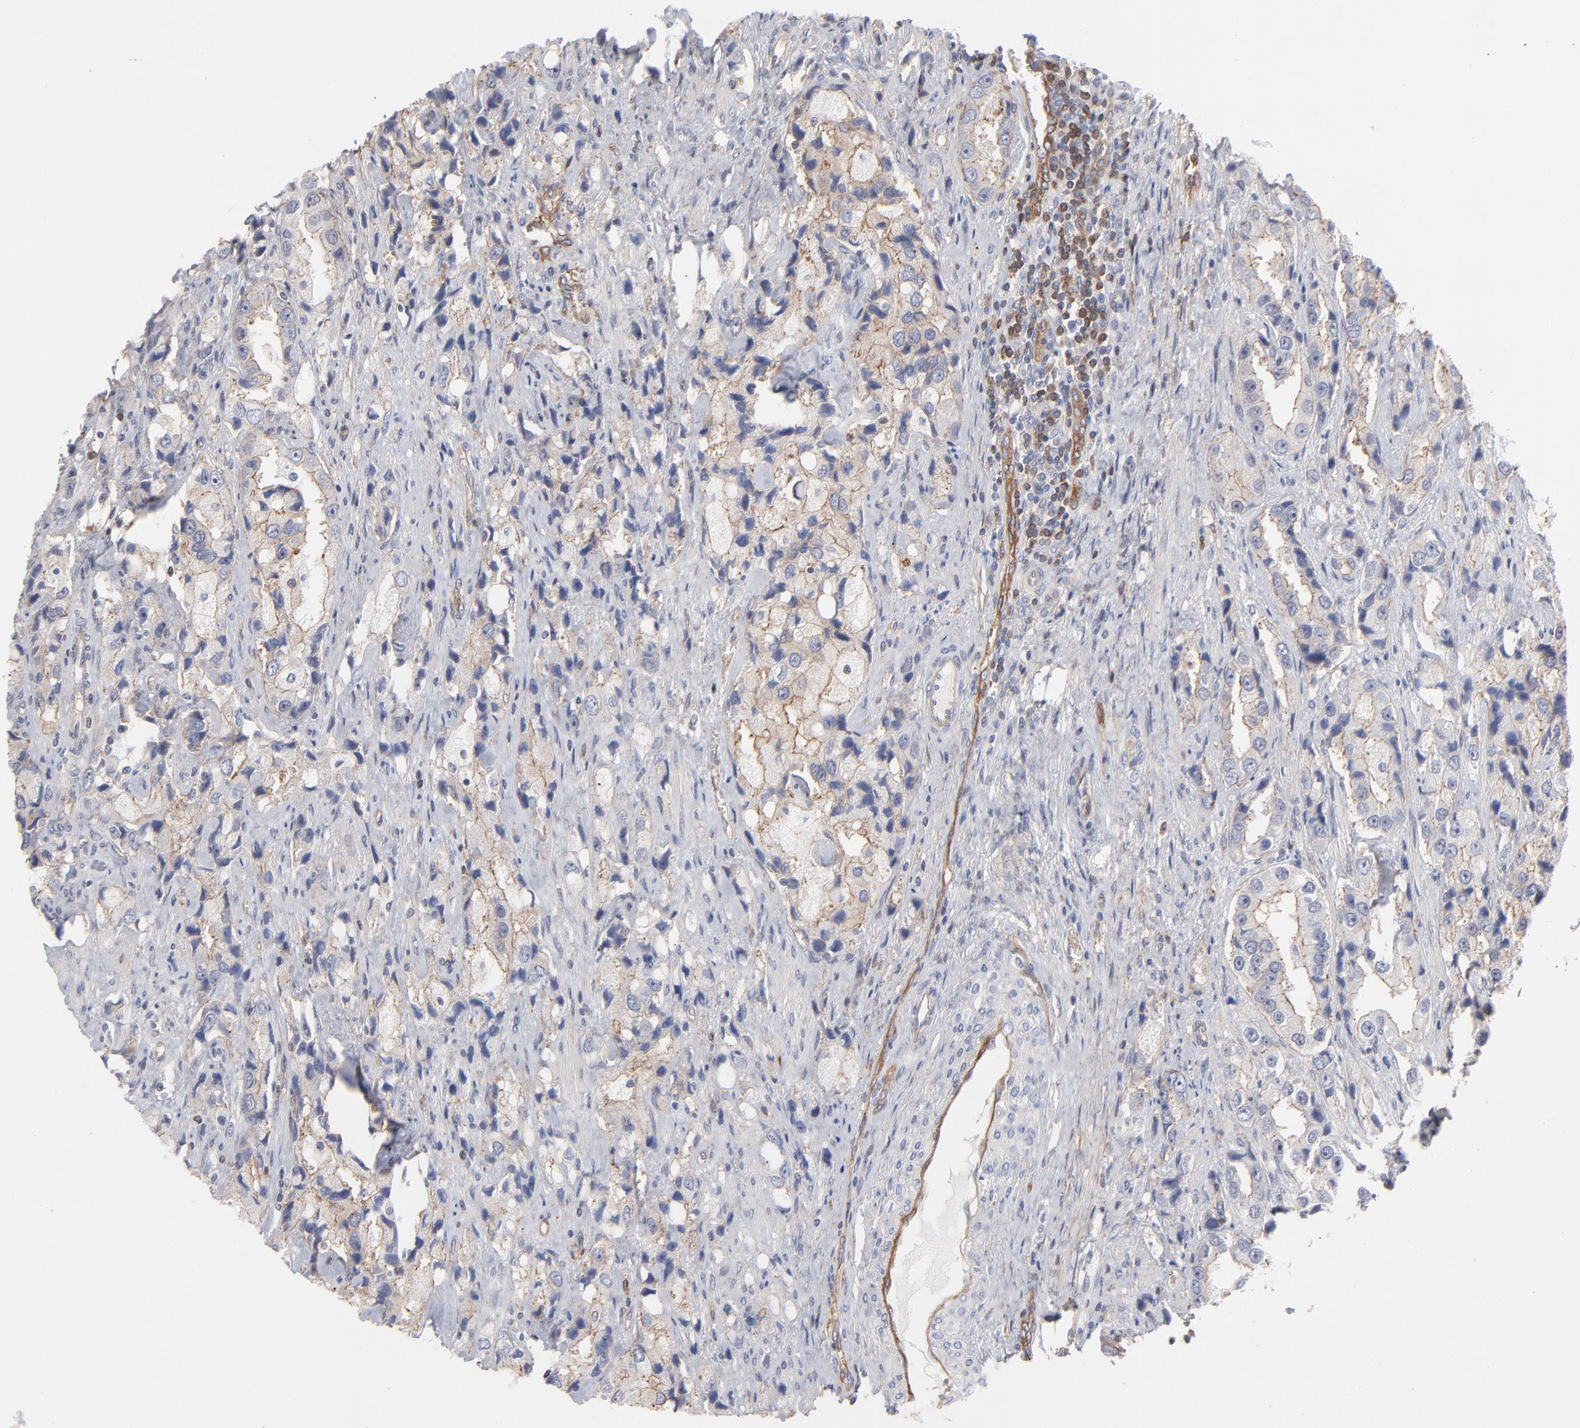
{"staining": {"intensity": "weak", "quantity": "25%-75%", "location": "cytoplasmic/membranous"}, "tissue": "prostate cancer", "cell_type": "Tumor cells", "image_type": "cancer", "snomed": [{"axis": "morphology", "description": "Adenocarcinoma, High grade"}, {"axis": "topography", "description": "Prostate"}], "caption": "Immunohistochemistry micrograph of prostate adenocarcinoma (high-grade) stained for a protein (brown), which shows low levels of weak cytoplasmic/membranous staining in approximately 25%-75% of tumor cells.", "gene": "PXN", "patient": {"sex": "male", "age": 63}}